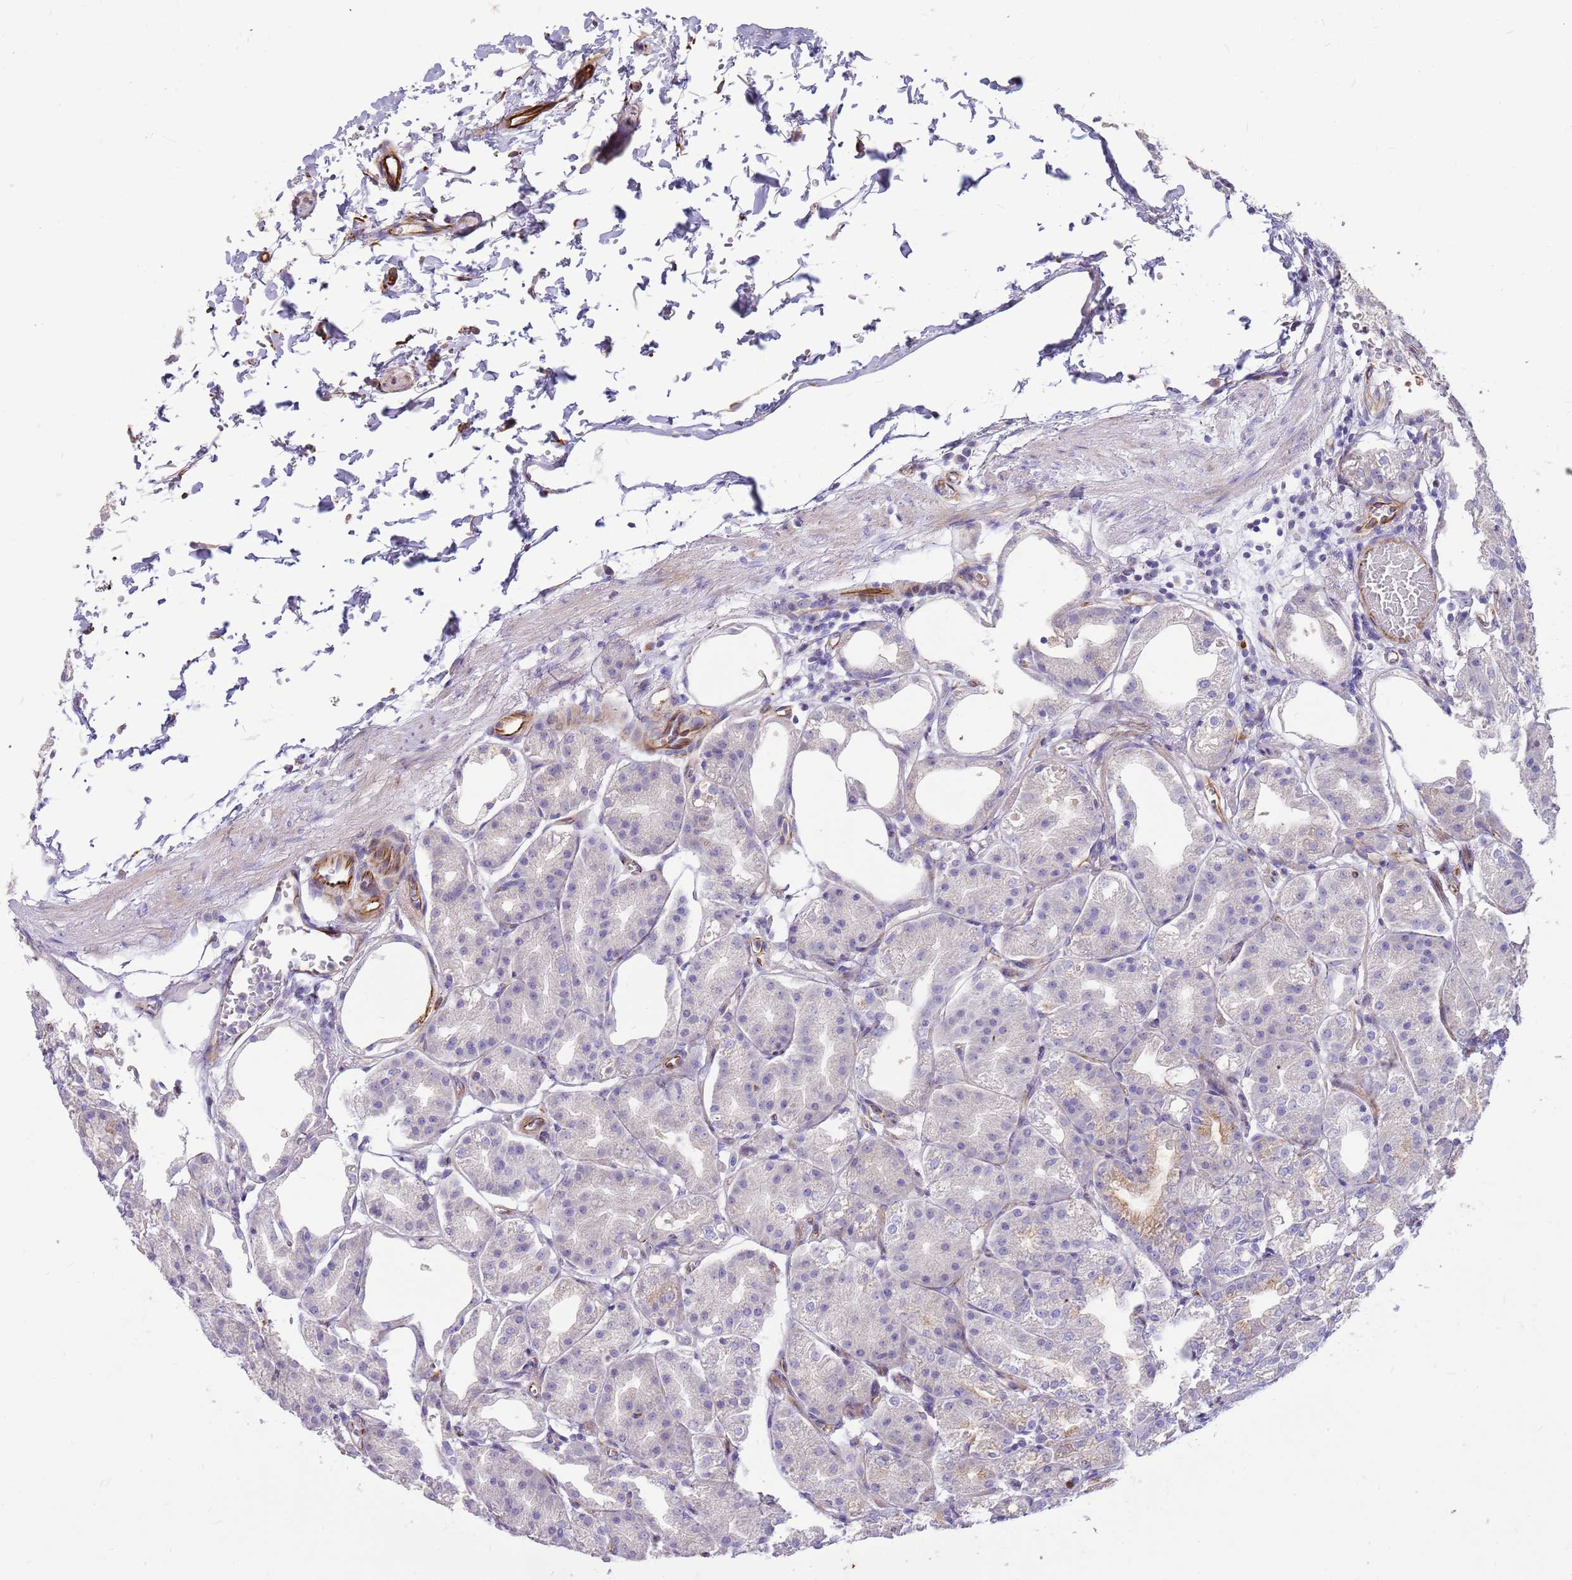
{"staining": {"intensity": "moderate", "quantity": "<25%", "location": "cytoplasmic/membranous,nuclear"}, "tissue": "stomach", "cell_type": "Glandular cells", "image_type": "normal", "snomed": [{"axis": "morphology", "description": "Normal tissue, NOS"}, {"axis": "topography", "description": "Stomach, lower"}], "caption": "An immunohistochemistry image of unremarkable tissue is shown. Protein staining in brown highlights moderate cytoplasmic/membranous,nuclear positivity in stomach within glandular cells. (DAB (3,3'-diaminobenzidine) IHC, brown staining for protein, blue staining for nuclei).", "gene": "ZDHHC1", "patient": {"sex": "male", "age": 71}}